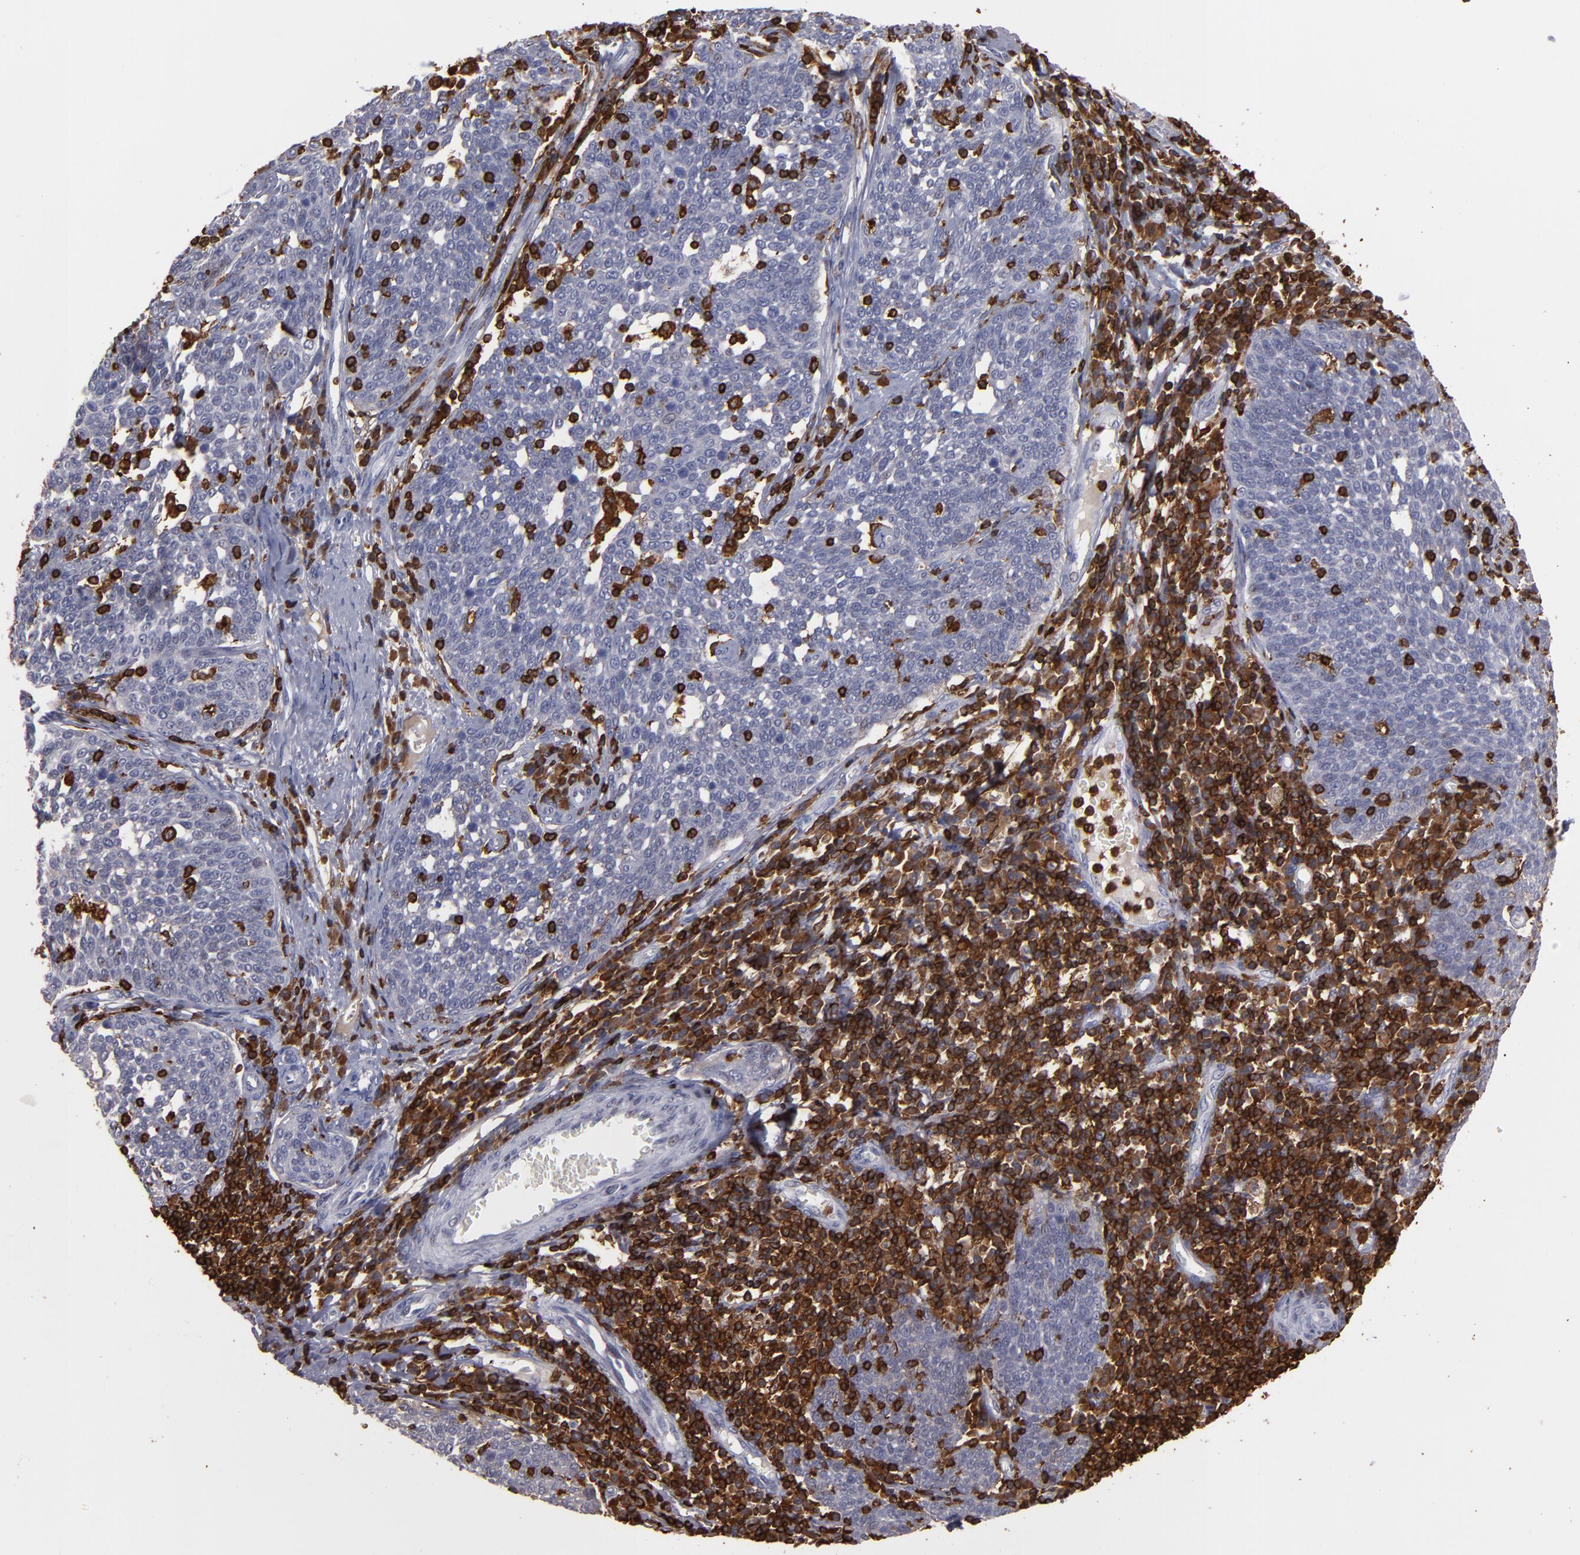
{"staining": {"intensity": "negative", "quantity": "none", "location": "none"}, "tissue": "cervical cancer", "cell_type": "Tumor cells", "image_type": "cancer", "snomed": [{"axis": "morphology", "description": "Squamous cell carcinoma, NOS"}, {"axis": "topography", "description": "Cervix"}], "caption": "High magnification brightfield microscopy of squamous cell carcinoma (cervical) stained with DAB (3,3'-diaminobenzidine) (brown) and counterstained with hematoxylin (blue): tumor cells show no significant expression.", "gene": "WAS", "patient": {"sex": "female", "age": 34}}